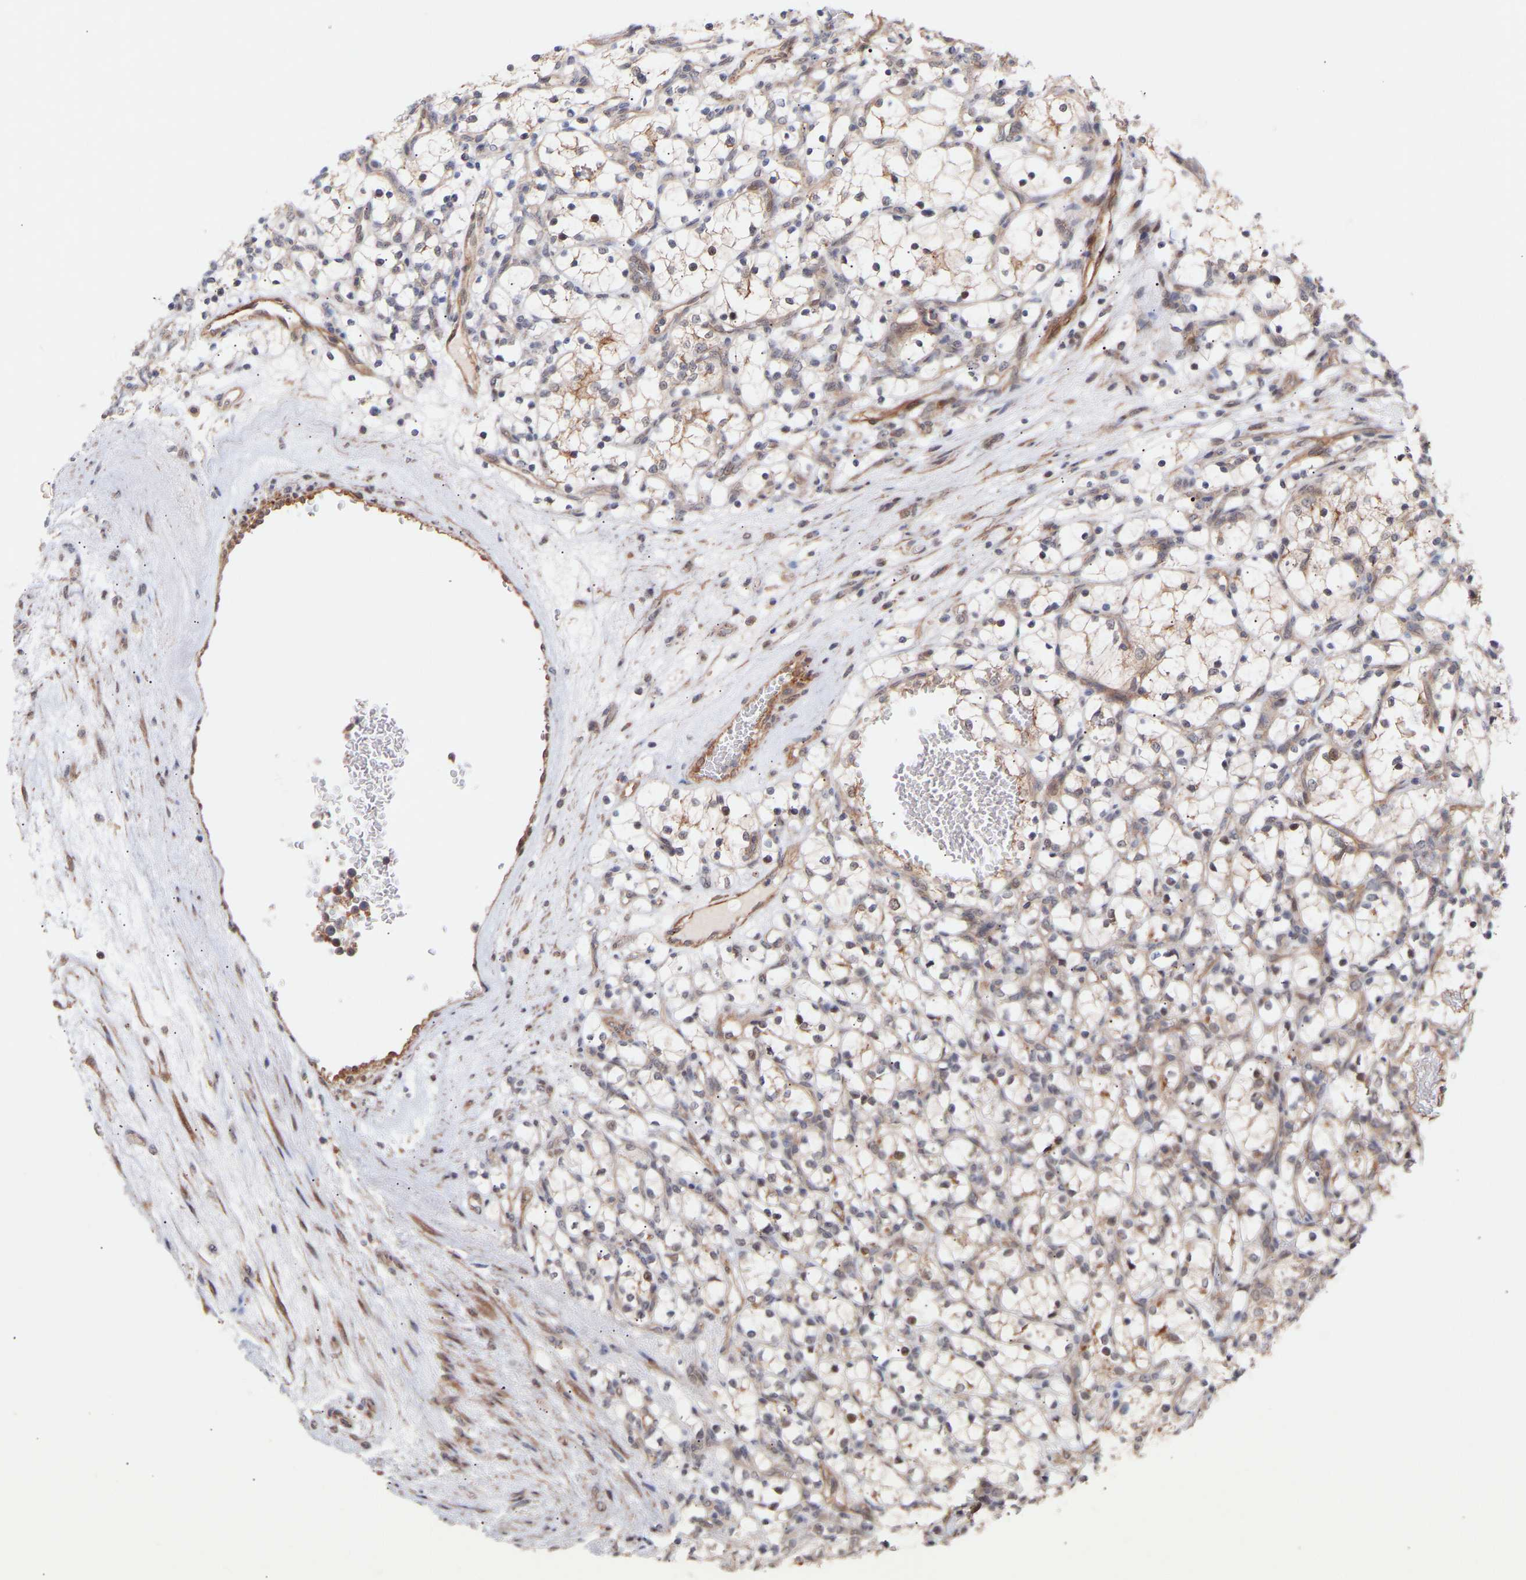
{"staining": {"intensity": "negative", "quantity": "none", "location": "none"}, "tissue": "renal cancer", "cell_type": "Tumor cells", "image_type": "cancer", "snomed": [{"axis": "morphology", "description": "Adenocarcinoma, NOS"}, {"axis": "topography", "description": "Kidney"}], "caption": "Immunohistochemistry histopathology image of neoplastic tissue: adenocarcinoma (renal) stained with DAB demonstrates no significant protein expression in tumor cells. Nuclei are stained in blue.", "gene": "PDLIM5", "patient": {"sex": "female", "age": 69}}